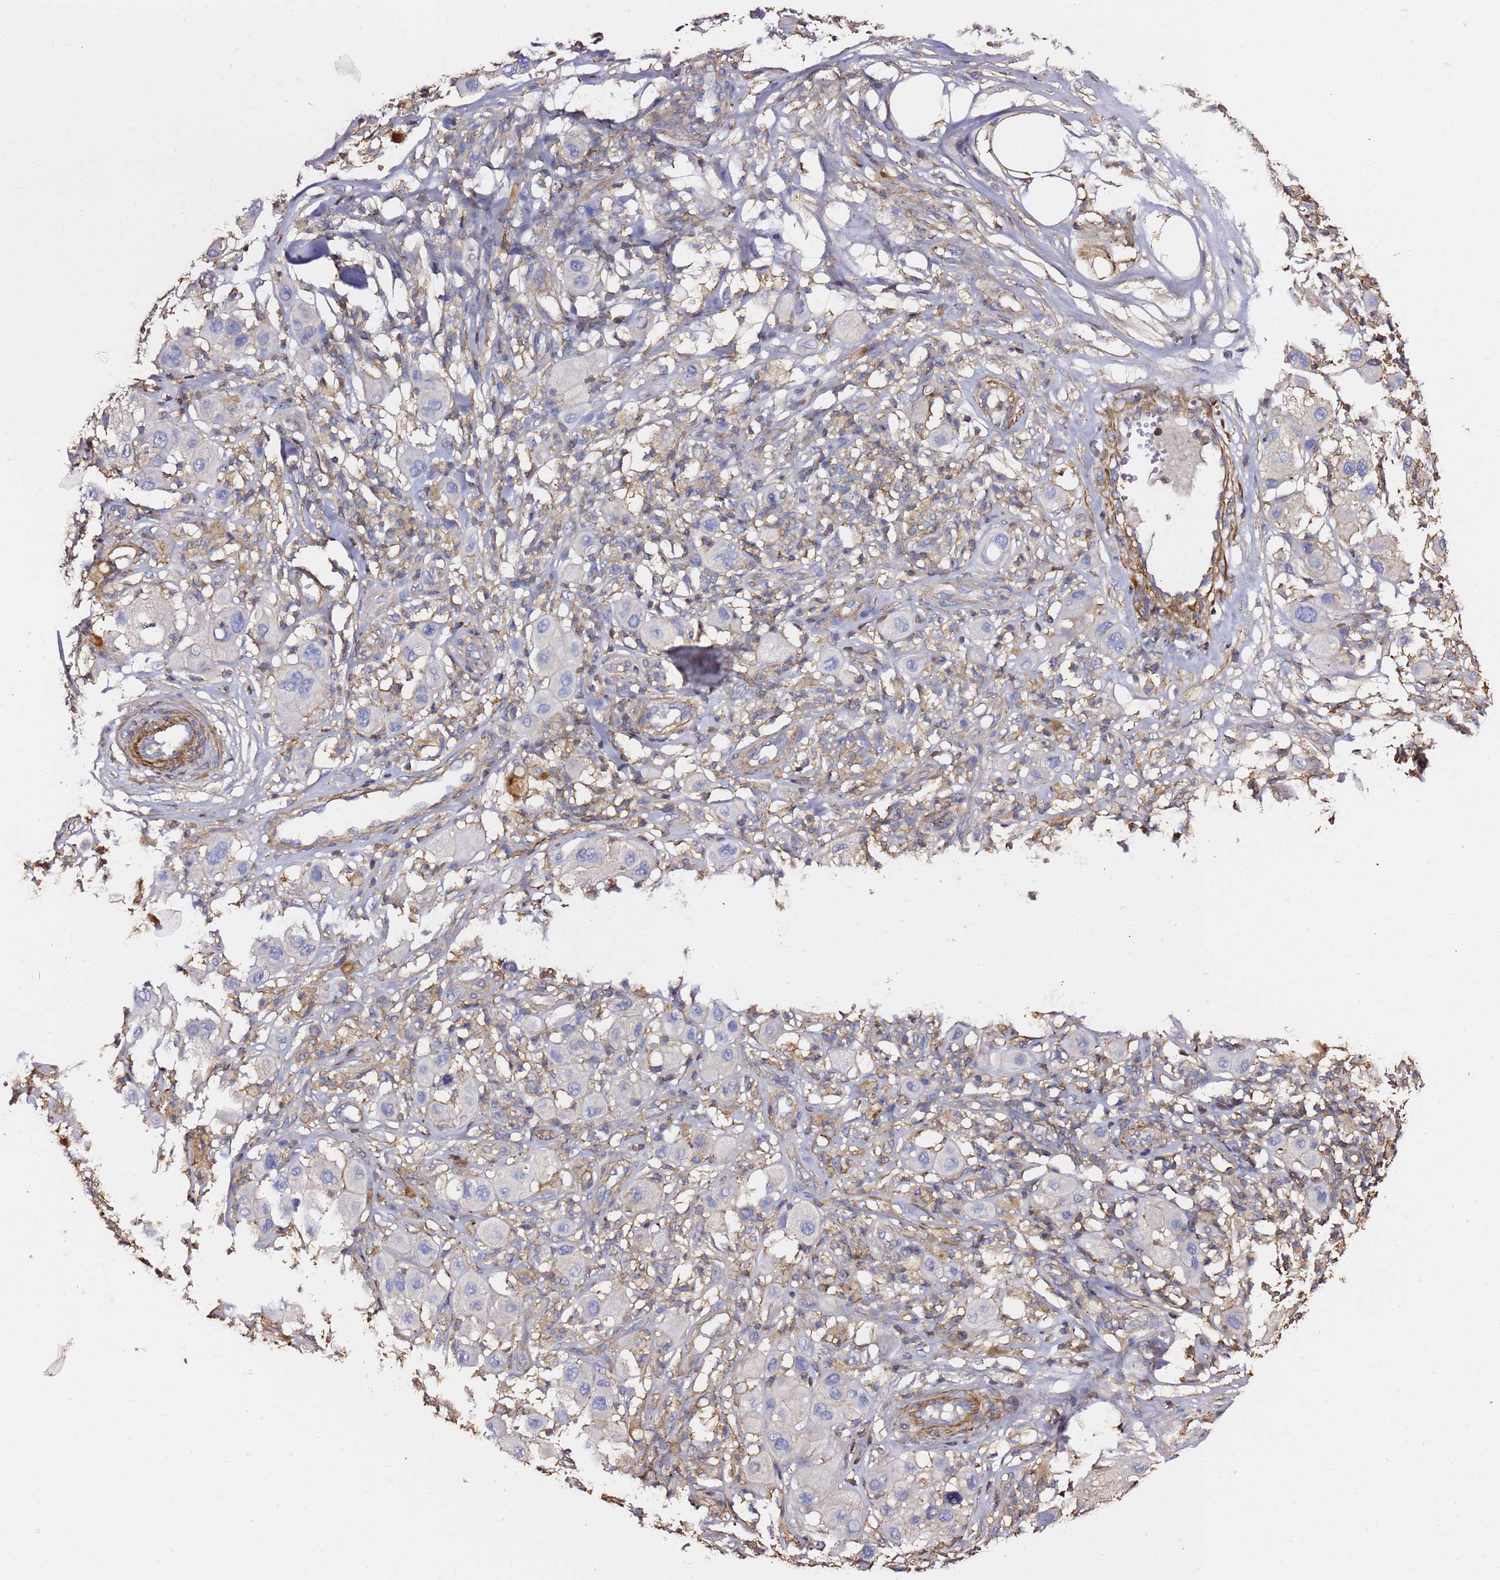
{"staining": {"intensity": "negative", "quantity": "none", "location": "none"}, "tissue": "melanoma", "cell_type": "Tumor cells", "image_type": "cancer", "snomed": [{"axis": "morphology", "description": "Malignant melanoma, Metastatic site"}, {"axis": "topography", "description": "Skin"}], "caption": "Immunohistochemistry image of neoplastic tissue: malignant melanoma (metastatic site) stained with DAB demonstrates no significant protein expression in tumor cells.", "gene": "ZFP36L2", "patient": {"sex": "male", "age": 41}}